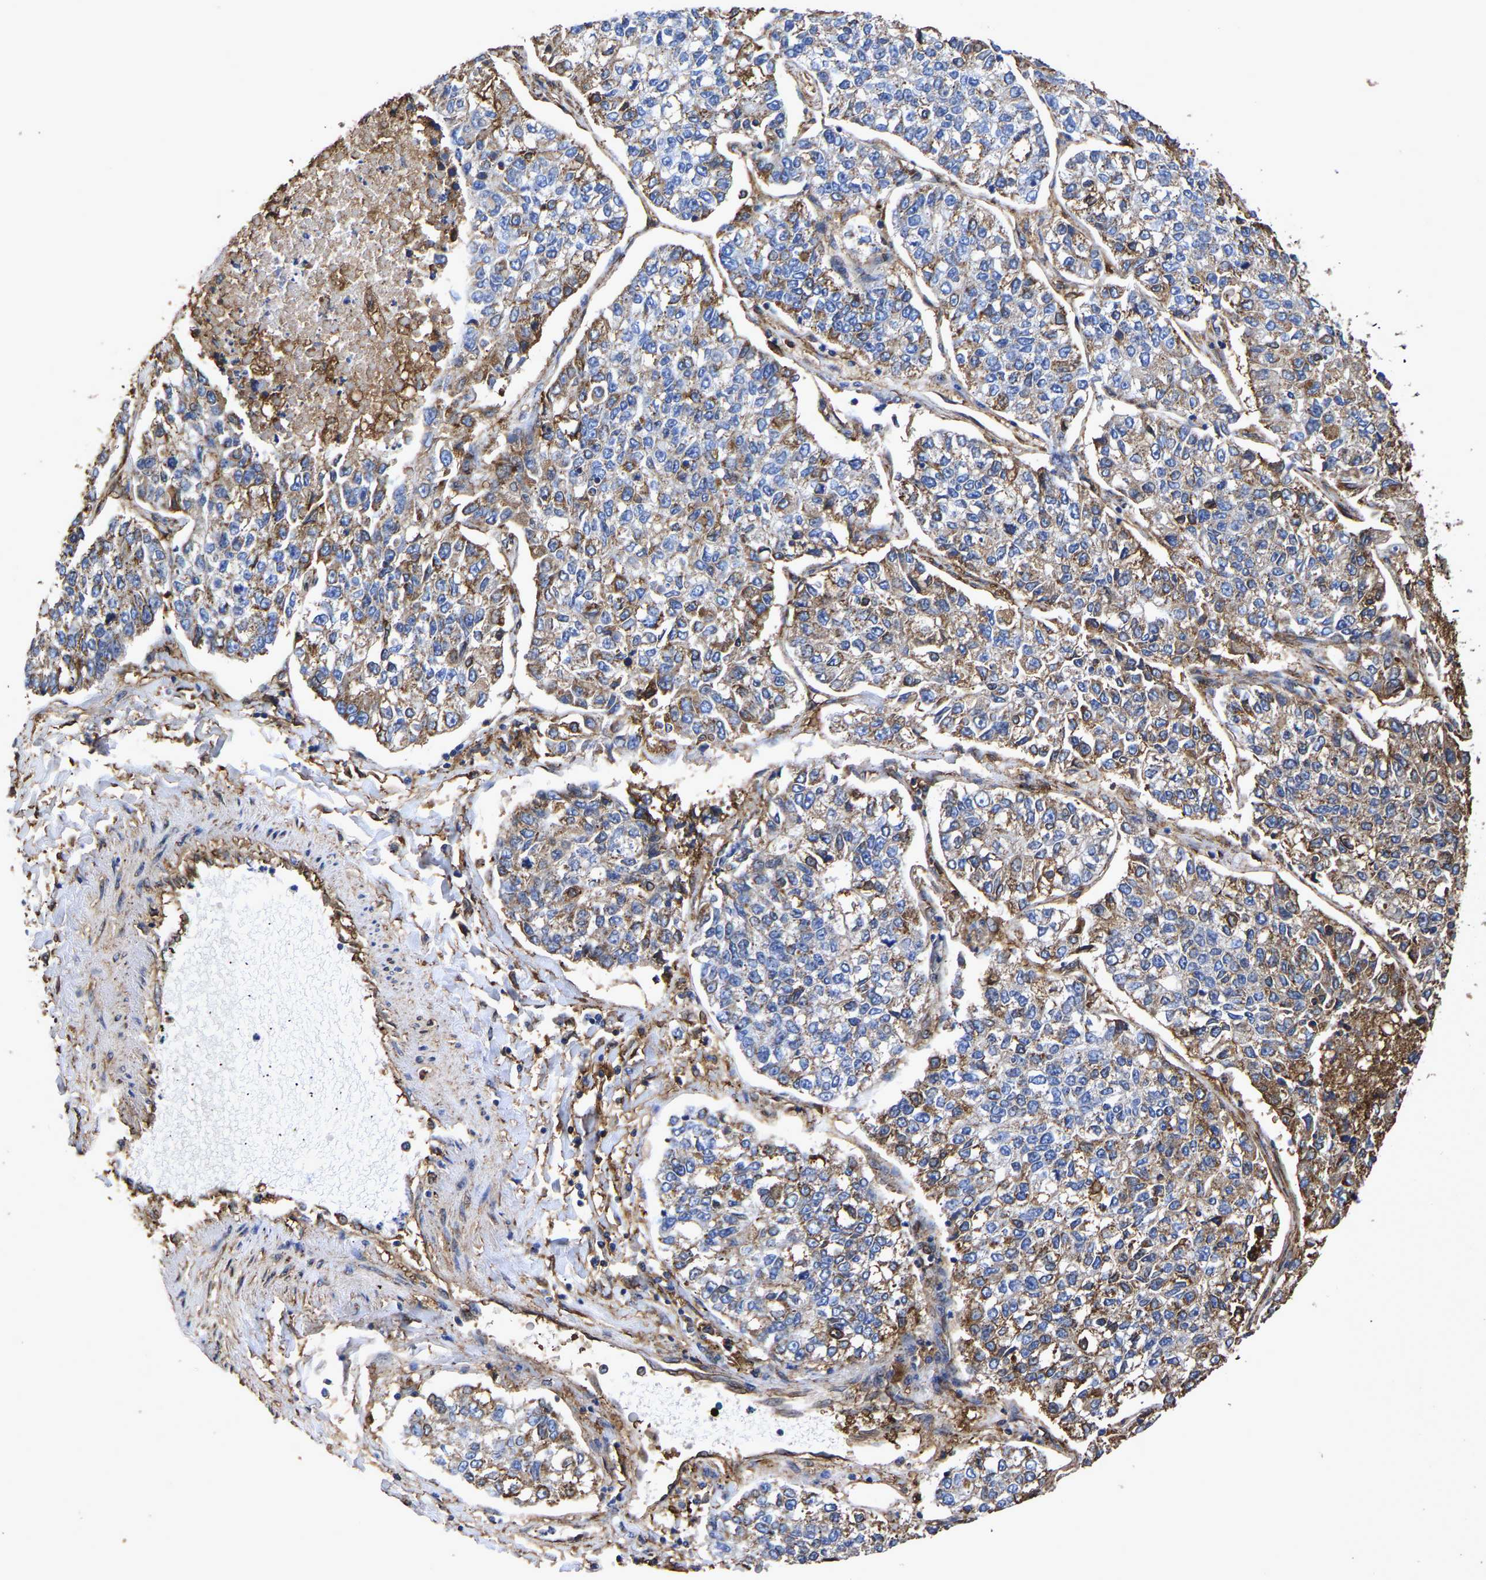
{"staining": {"intensity": "moderate", "quantity": "<25%", "location": "cytoplasmic/membranous"}, "tissue": "lung cancer", "cell_type": "Tumor cells", "image_type": "cancer", "snomed": [{"axis": "morphology", "description": "Adenocarcinoma, NOS"}, {"axis": "topography", "description": "Lung"}], "caption": "A micrograph of adenocarcinoma (lung) stained for a protein displays moderate cytoplasmic/membranous brown staining in tumor cells. The staining was performed using DAB (3,3'-diaminobenzidine) to visualize the protein expression in brown, while the nuclei were stained in blue with hematoxylin (Magnification: 20x).", "gene": "LIF", "patient": {"sex": "male", "age": 49}}